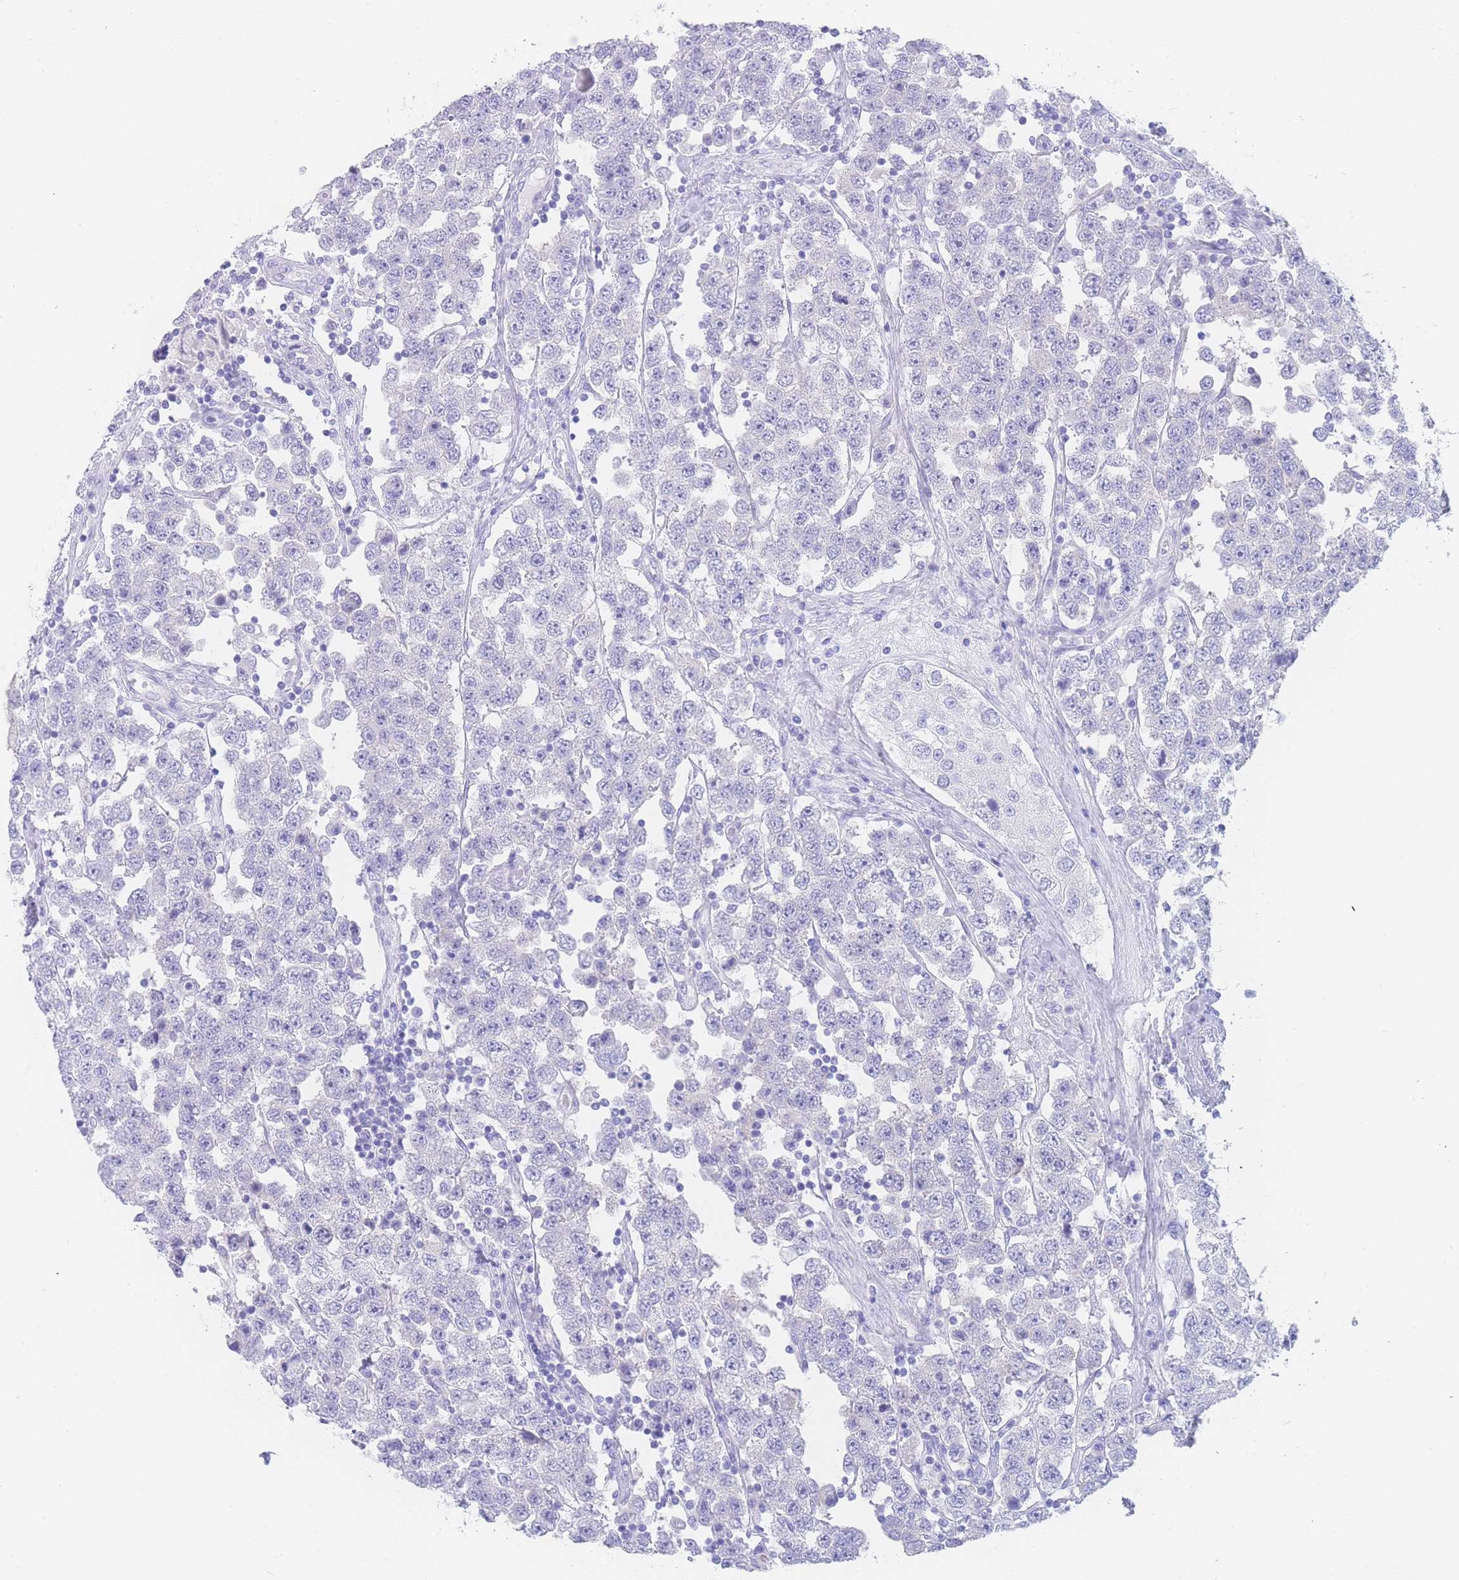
{"staining": {"intensity": "negative", "quantity": "none", "location": "none"}, "tissue": "testis cancer", "cell_type": "Tumor cells", "image_type": "cancer", "snomed": [{"axis": "morphology", "description": "Seminoma, NOS"}, {"axis": "topography", "description": "Testis"}], "caption": "This is an immunohistochemistry image of testis cancer (seminoma). There is no staining in tumor cells.", "gene": "LZTFL1", "patient": {"sex": "male", "age": 28}}